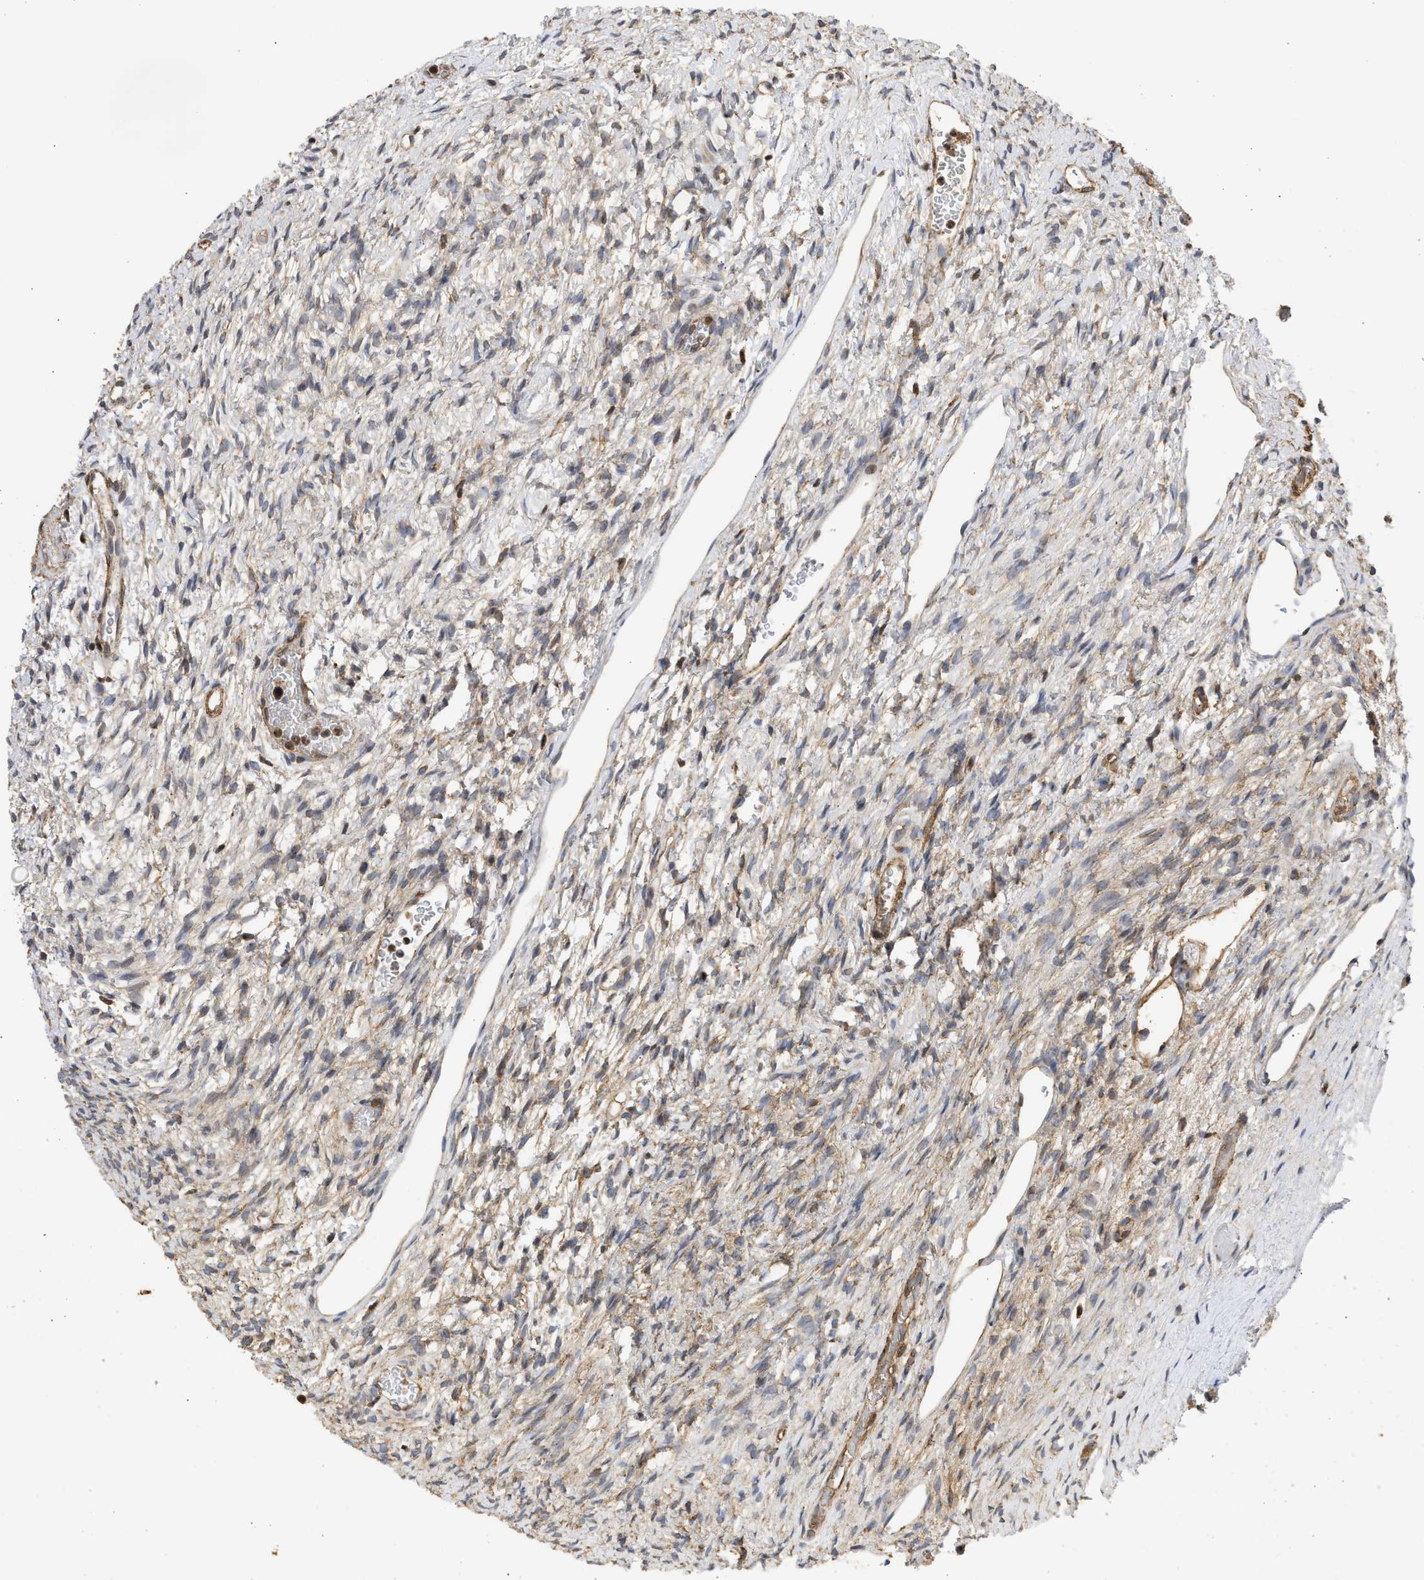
{"staining": {"intensity": "moderate", "quantity": ">75%", "location": "cytoplasmic/membranous"}, "tissue": "ovary", "cell_type": "Follicle cells", "image_type": "normal", "snomed": [{"axis": "morphology", "description": "Normal tissue, NOS"}, {"axis": "topography", "description": "Ovary"}], "caption": "A histopathology image of human ovary stained for a protein reveals moderate cytoplasmic/membranous brown staining in follicle cells. The staining is performed using DAB (3,3'-diaminobenzidine) brown chromogen to label protein expression. The nuclei are counter-stained blue using hematoxylin.", "gene": "ENSG00000142539", "patient": {"sex": "female", "age": 33}}